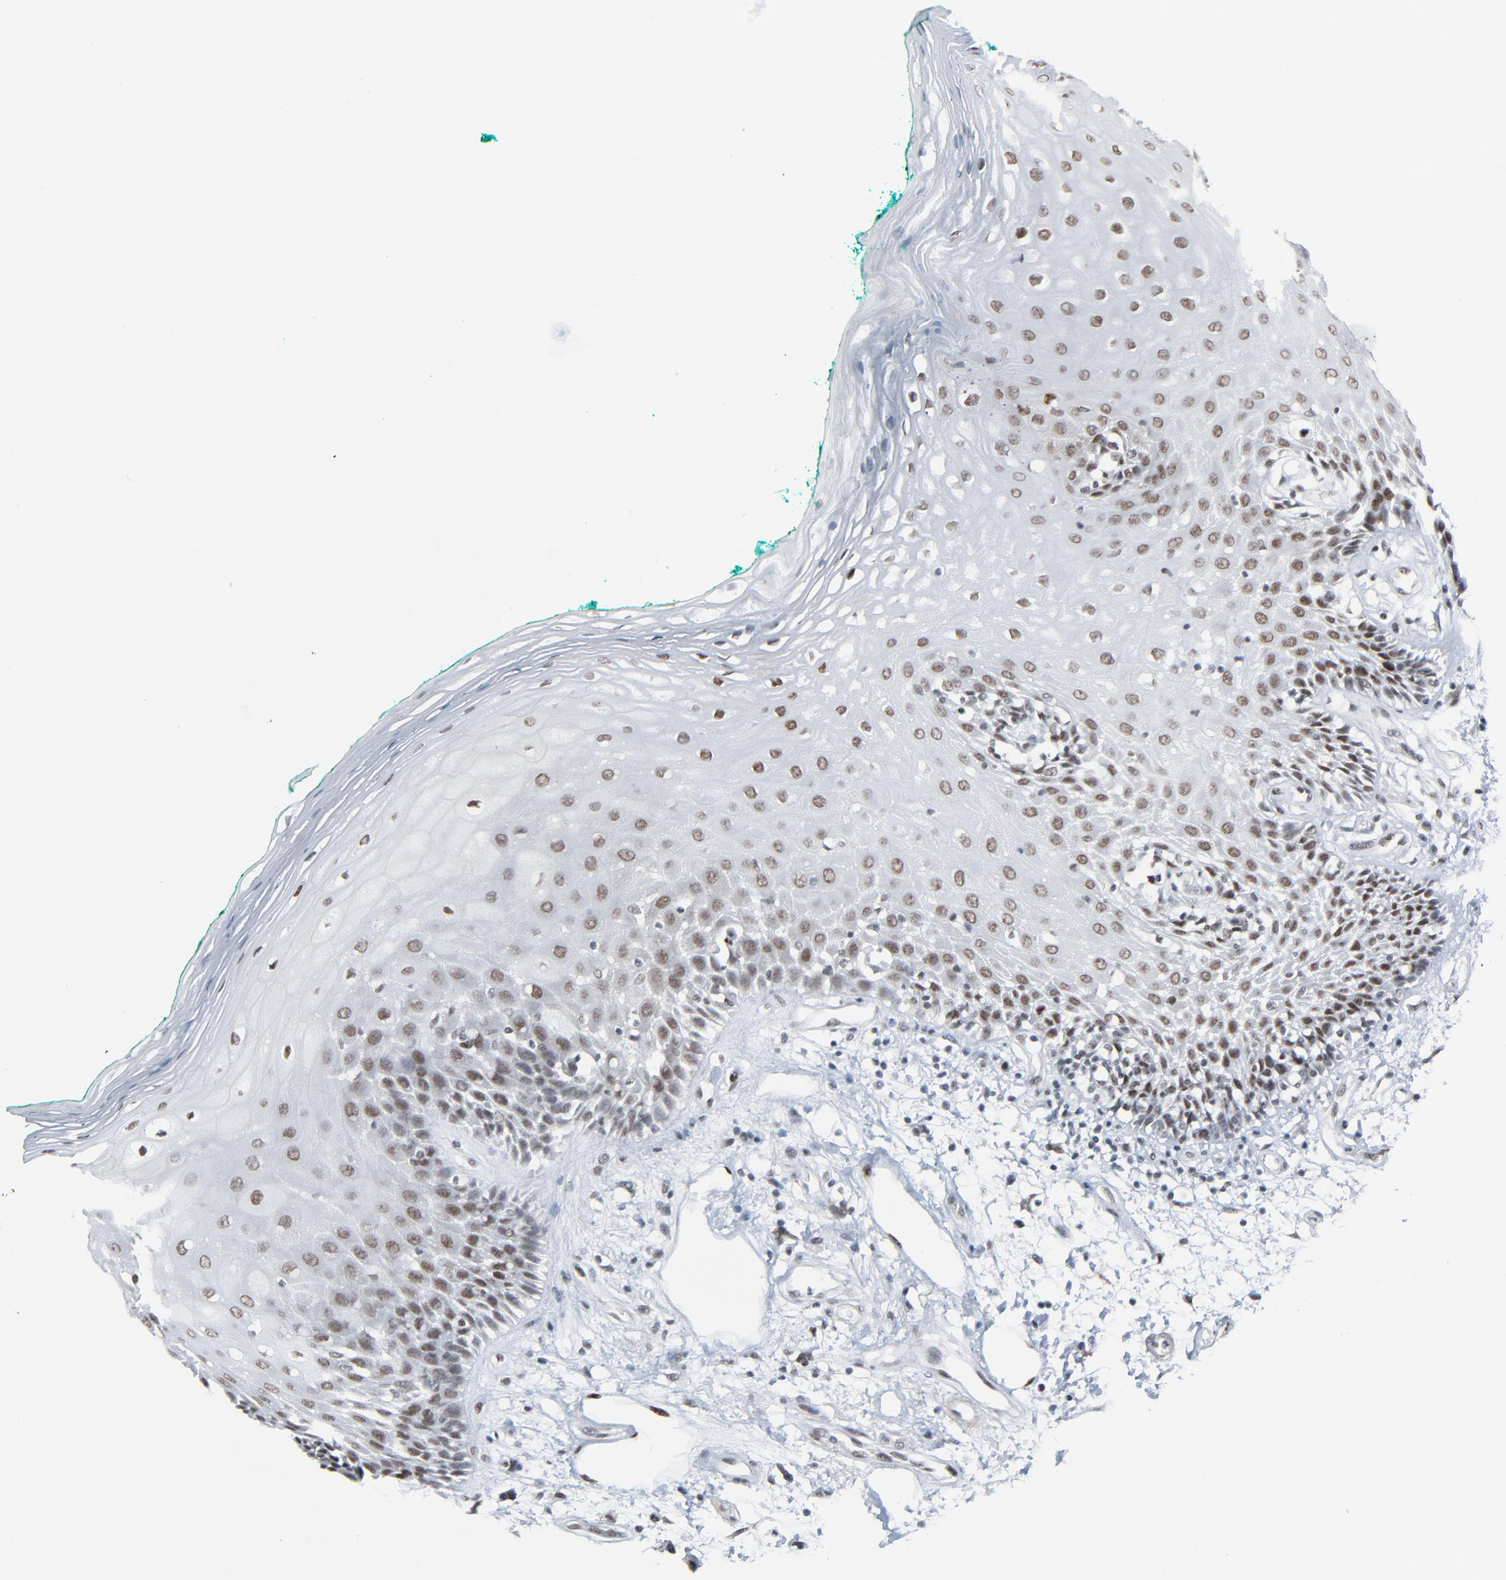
{"staining": {"intensity": "moderate", "quantity": ">75%", "location": "nuclear"}, "tissue": "oral mucosa", "cell_type": "Squamous epithelial cells", "image_type": "normal", "snomed": [{"axis": "morphology", "description": "Normal tissue, NOS"}, {"axis": "morphology", "description": "Squamous cell carcinoma, NOS"}, {"axis": "topography", "description": "Skeletal muscle"}, {"axis": "topography", "description": "Oral tissue"}, {"axis": "topography", "description": "Head-Neck"}], "caption": "Benign oral mucosa reveals moderate nuclear staining in approximately >75% of squamous epithelial cells.", "gene": "FBXO28", "patient": {"sex": "female", "age": 84}}